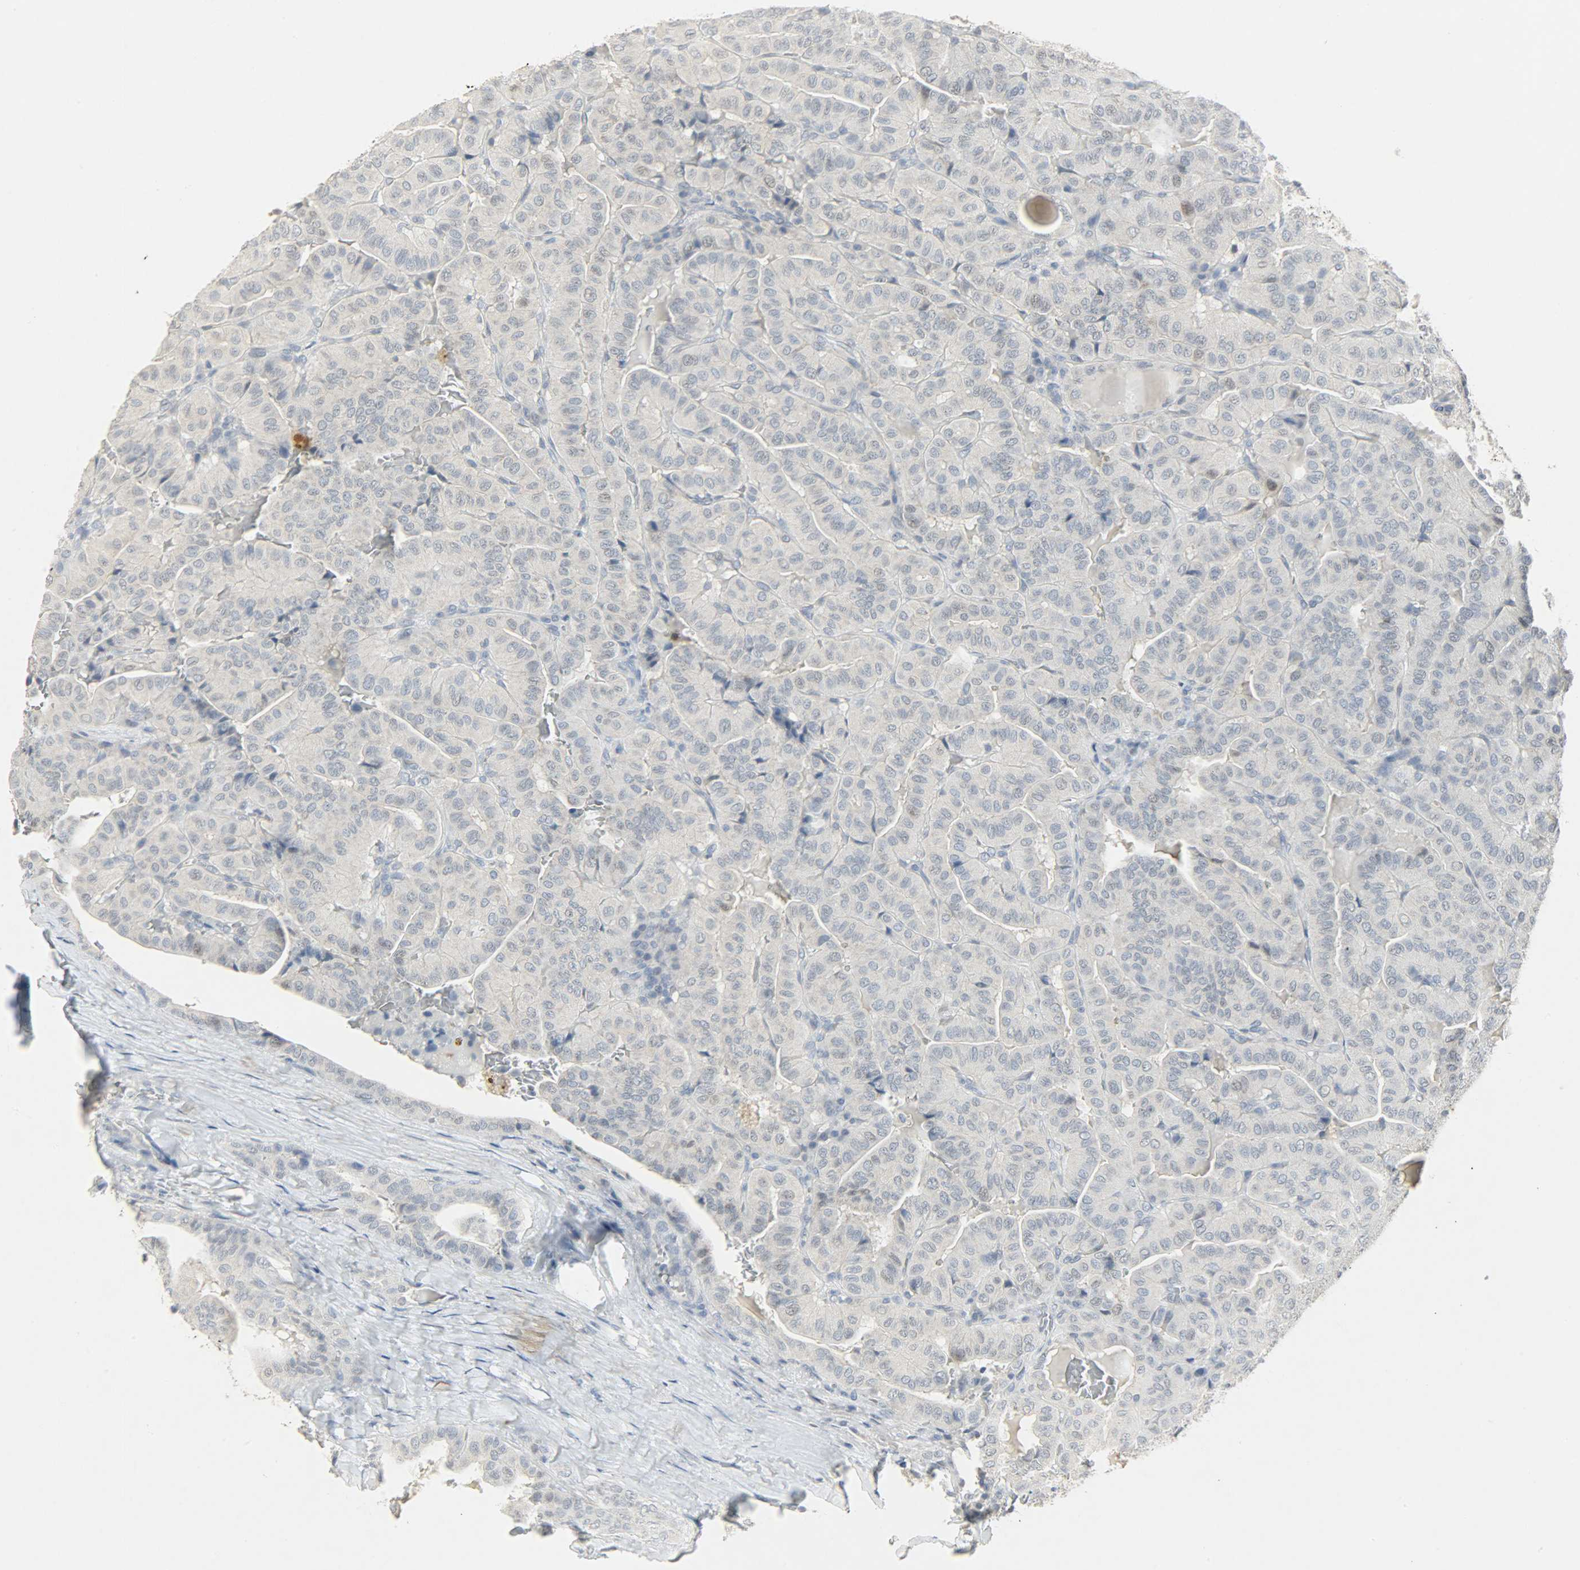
{"staining": {"intensity": "weak", "quantity": "<25%", "location": "cytoplasmic/membranous,nuclear"}, "tissue": "thyroid cancer", "cell_type": "Tumor cells", "image_type": "cancer", "snomed": [{"axis": "morphology", "description": "Papillary adenocarcinoma, NOS"}, {"axis": "topography", "description": "Thyroid gland"}], "caption": "Protein analysis of papillary adenocarcinoma (thyroid) demonstrates no significant staining in tumor cells.", "gene": "CAMK4", "patient": {"sex": "male", "age": 77}}